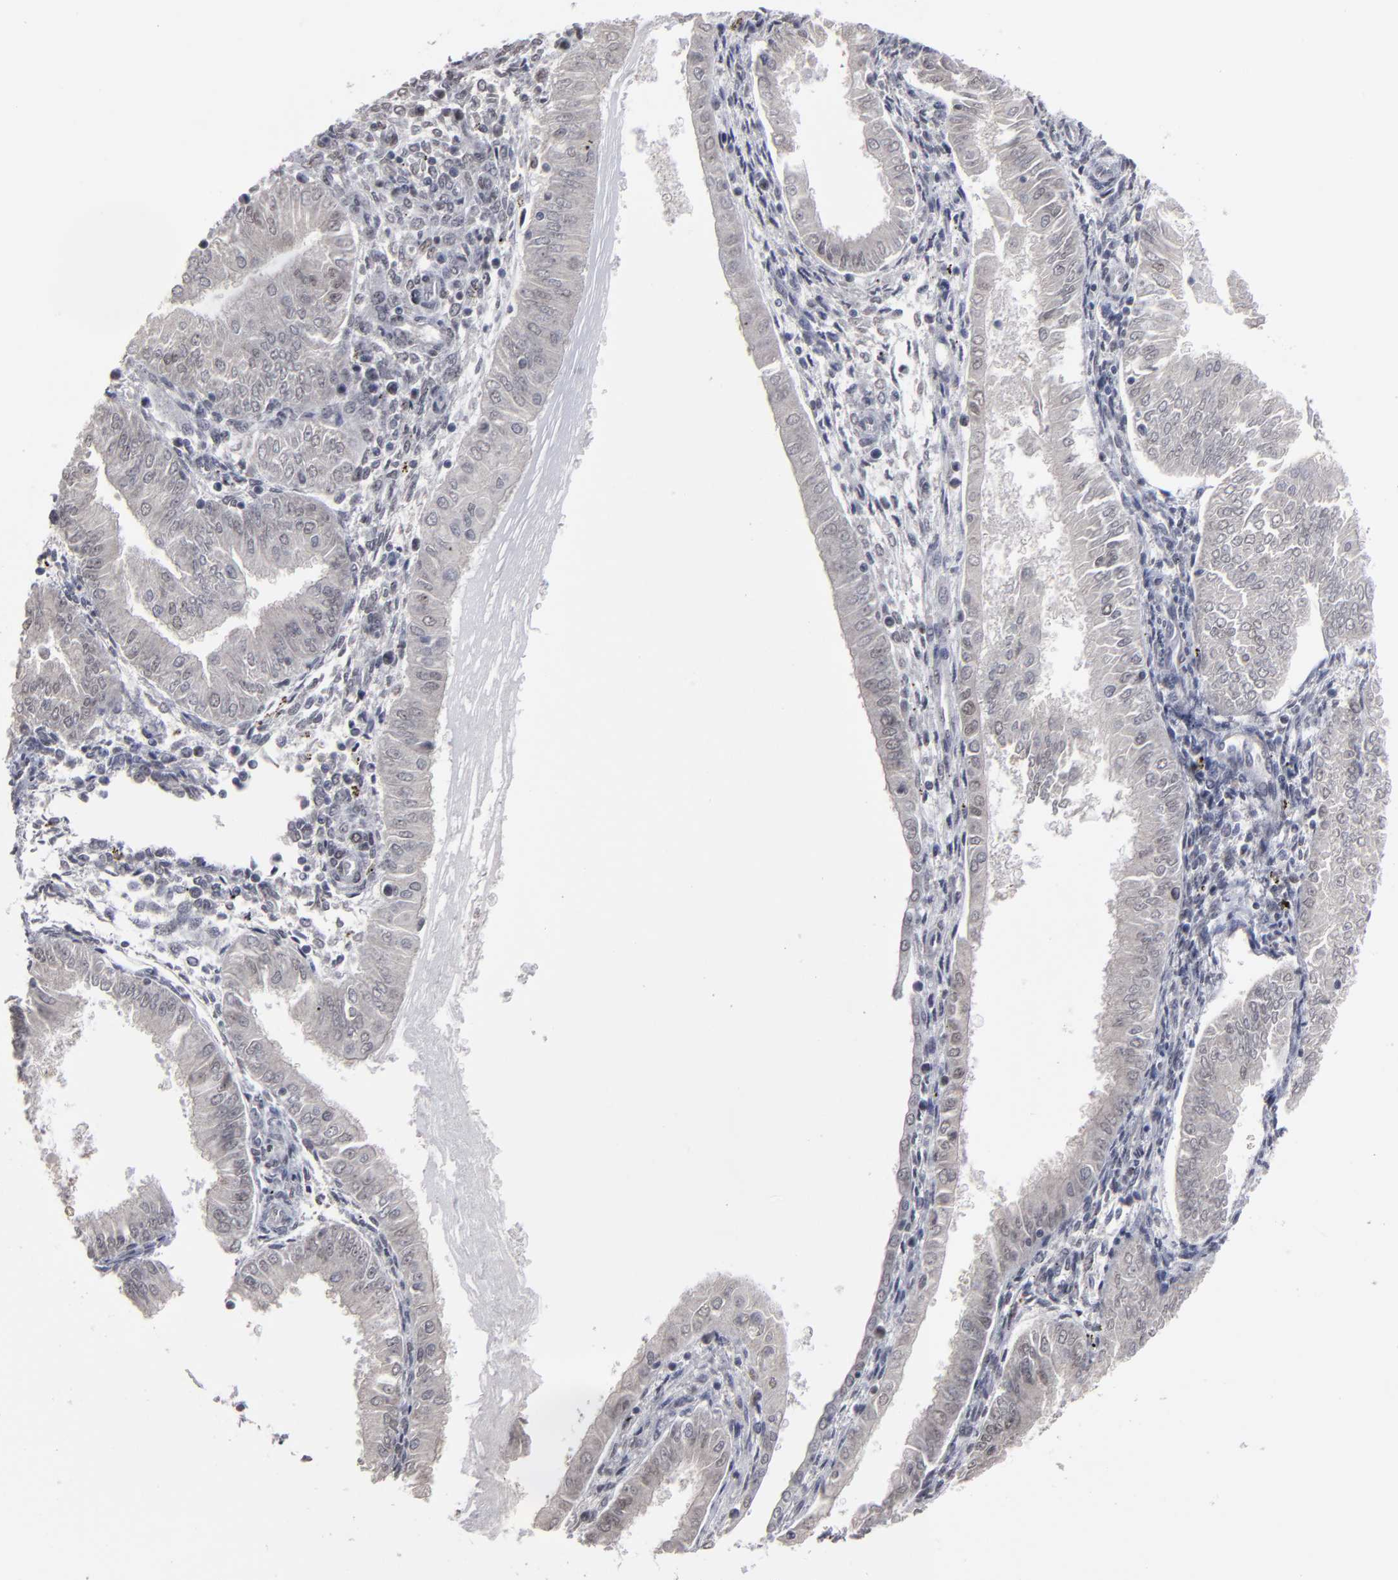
{"staining": {"intensity": "negative", "quantity": "none", "location": "none"}, "tissue": "endometrial cancer", "cell_type": "Tumor cells", "image_type": "cancer", "snomed": [{"axis": "morphology", "description": "Adenocarcinoma, NOS"}, {"axis": "topography", "description": "Endometrium"}], "caption": "Tumor cells show no significant protein positivity in endometrial cancer (adenocarcinoma).", "gene": "SSRP1", "patient": {"sex": "female", "age": 53}}